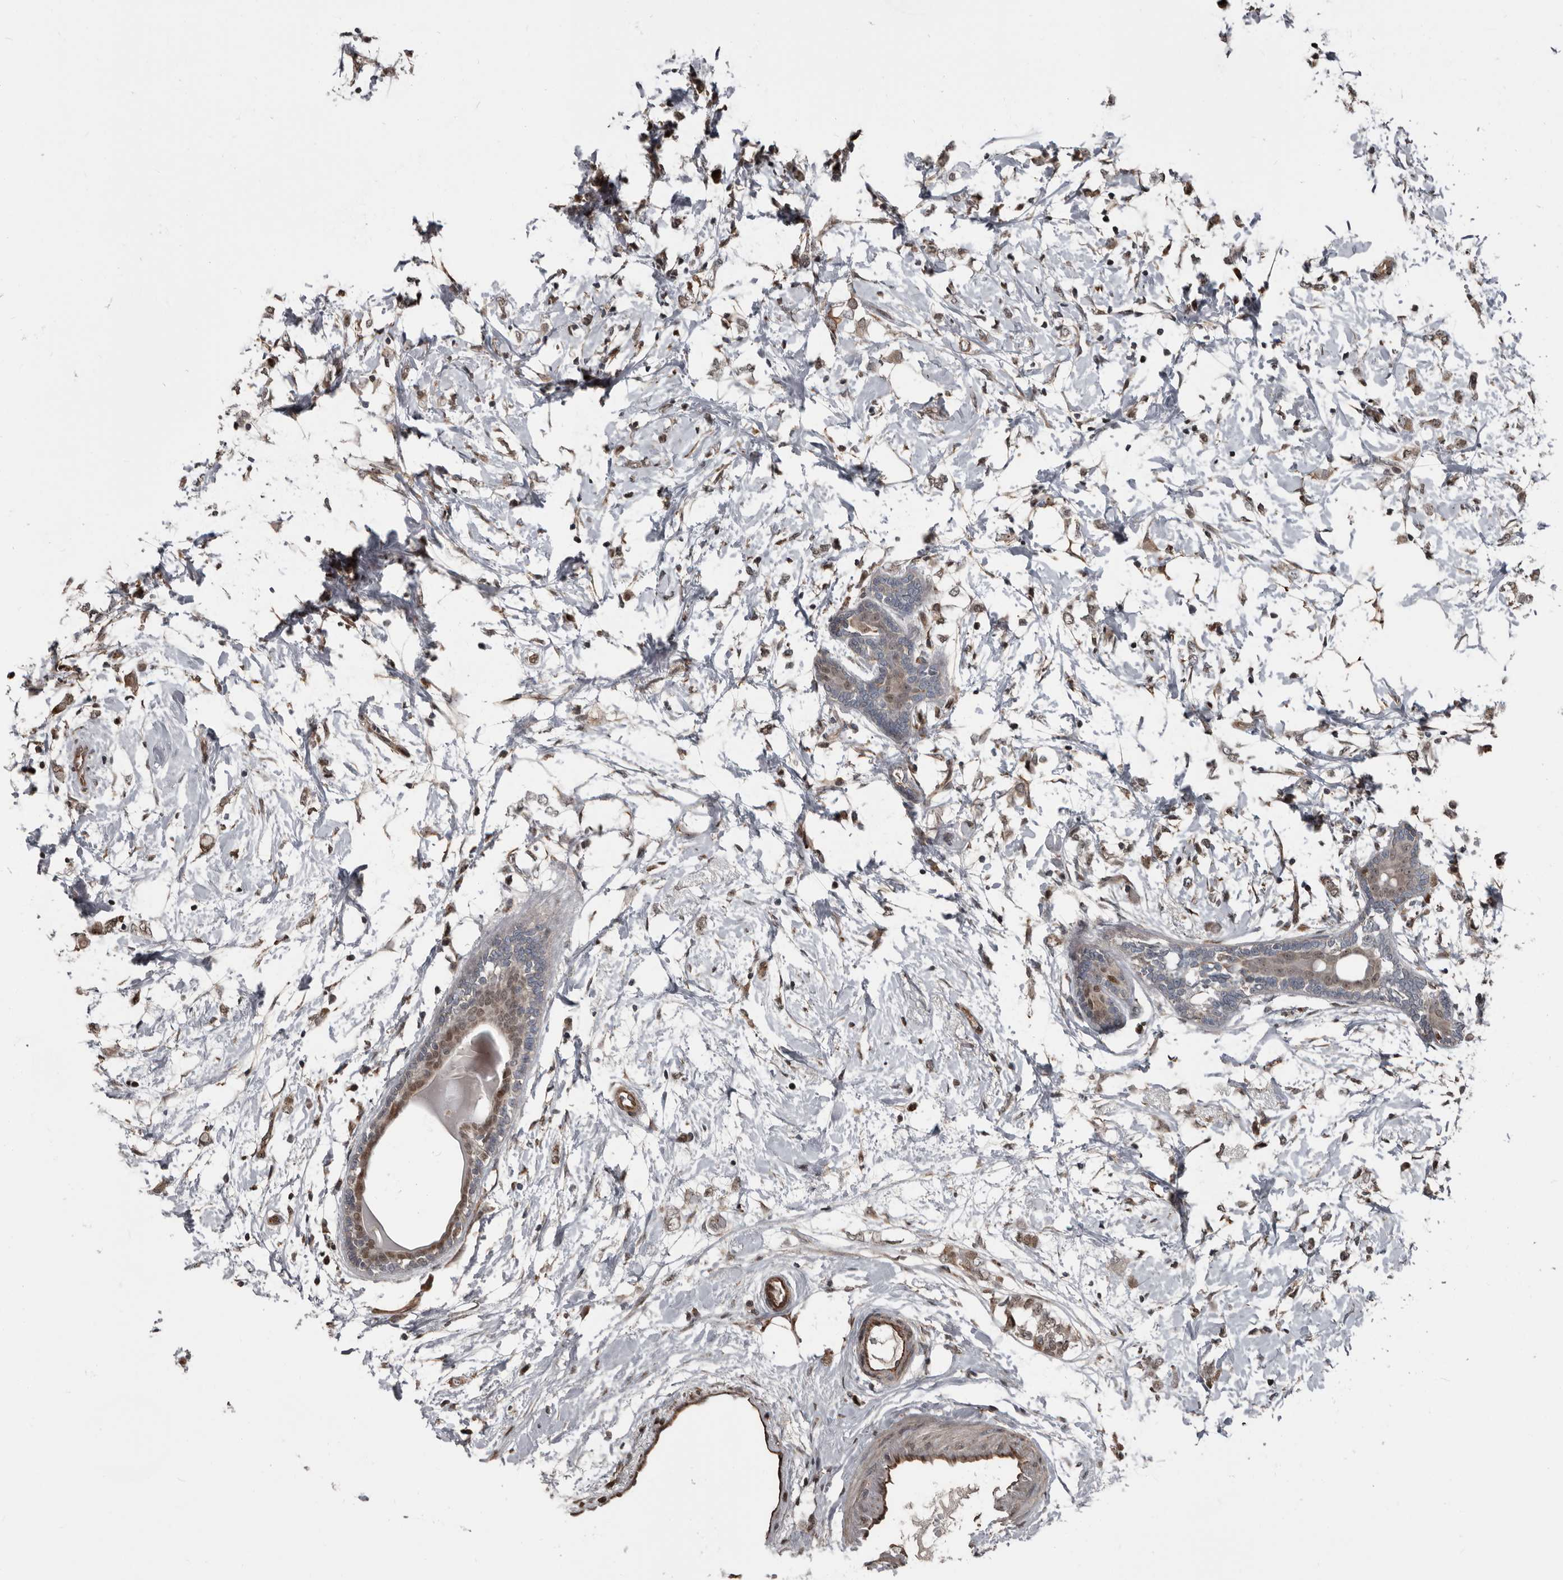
{"staining": {"intensity": "weak", "quantity": ">75%", "location": "cytoplasmic/membranous,nuclear"}, "tissue": "breast cancer", "cell_type": "Tumor cells", "image_type": "cancer", "snomed": [{"axis": "morphology", "description": "Normal tissue, NOS"}, {"axis": "morphology", "description": "Lobular carcinoma"}, {"axis": "topography", "description": "Breast"}], "caption": "This photomicrograph demonstrates IHC staining of breast cancer (lobular carcinoma), with low weak cytoplasmic/membranous and nuclear positivity in approximately >75% of tumor cells.", "gene": "CHD1L", "patient": {"sex": "female", "age": 47}}